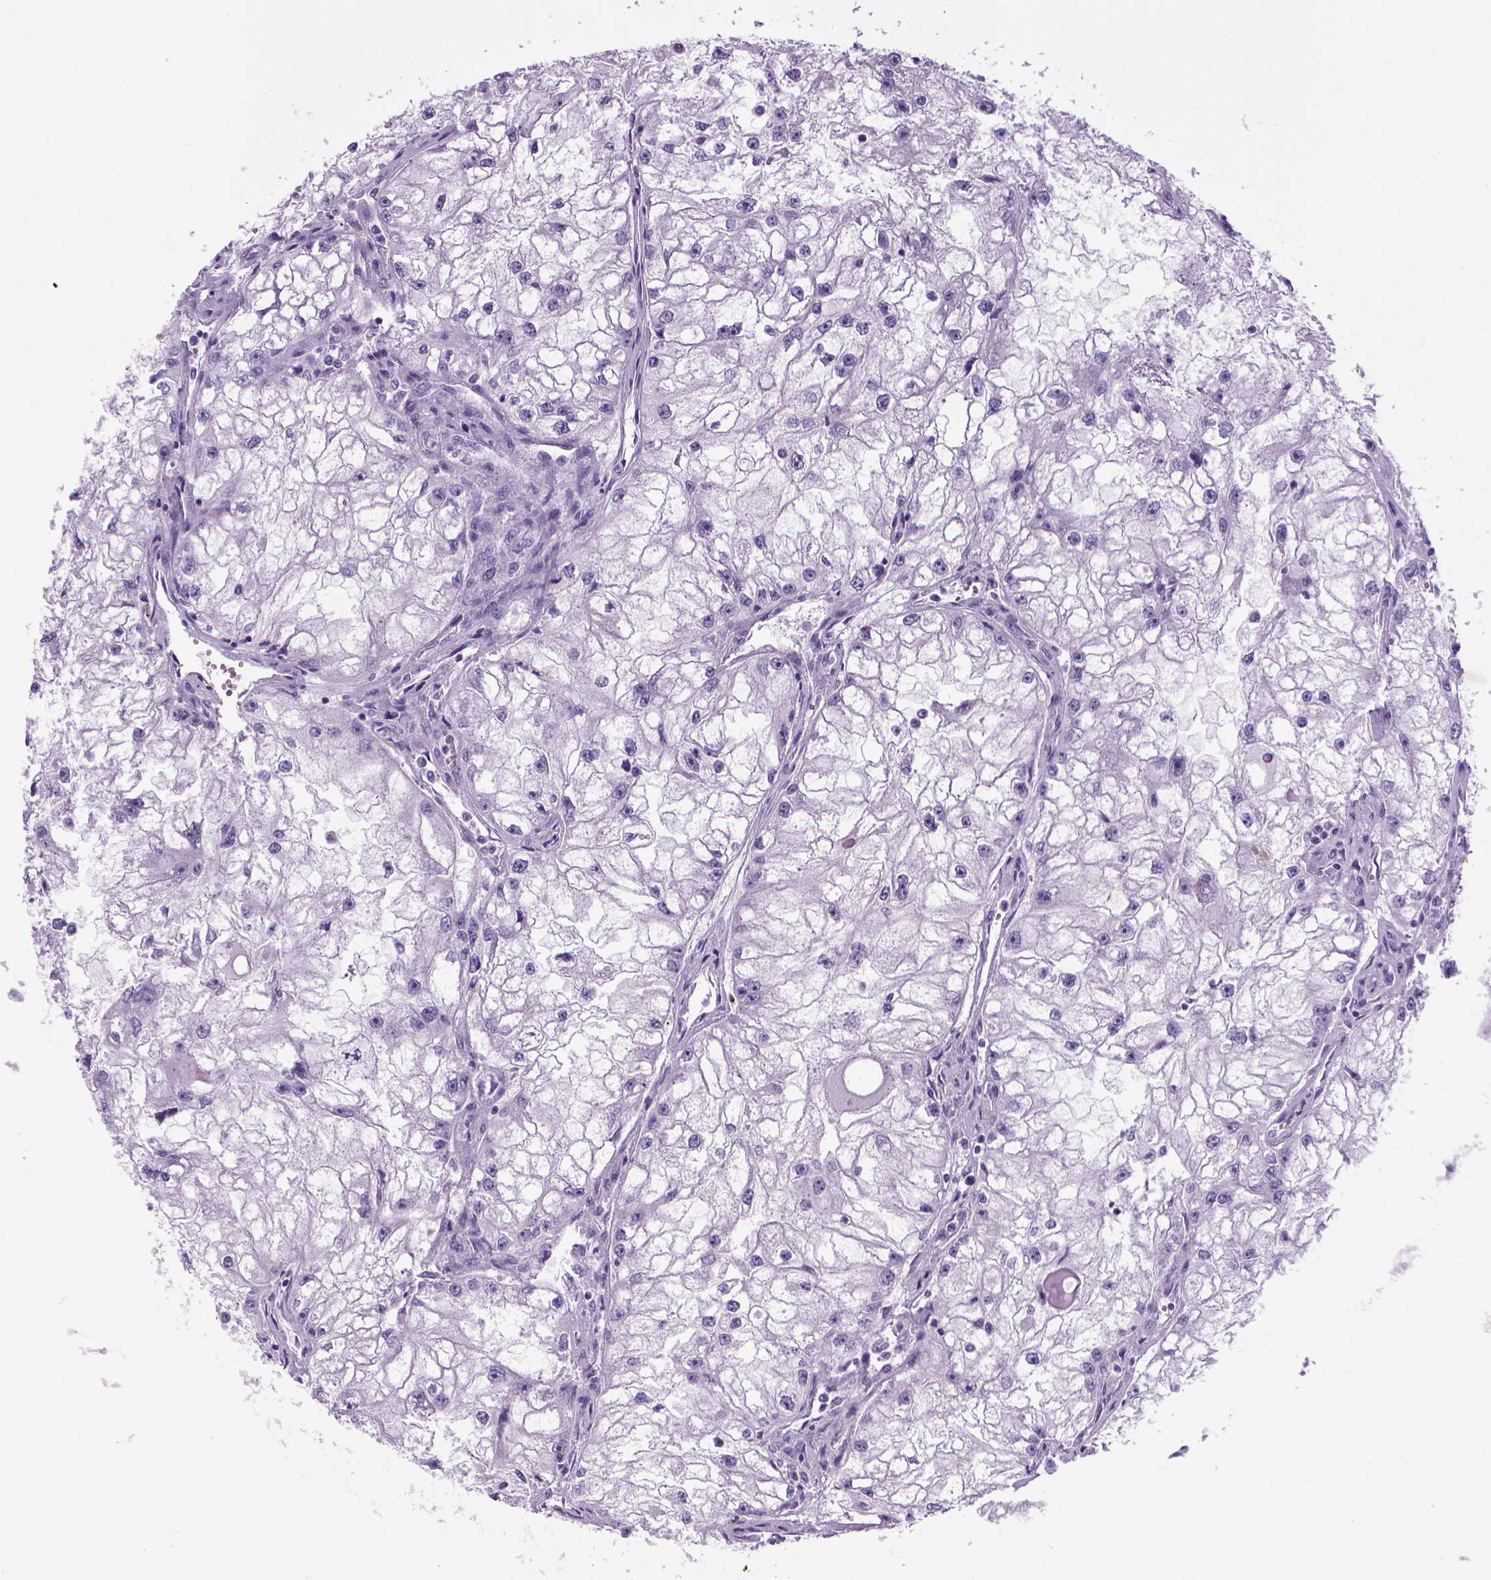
{"staining": {"intensity": "negative", "quantity": "none", "location": "none"}, "tissue": "renal cancer", "cell_type": "Tumor cells", "image_type": "cancer", "snomed": [{"axis": "morphology", "description": "Adenocarcinoma, NOS"}, {"axis": "topography", "description": "Kidney"}], "caption": "Immunohistochemistry of human renal cancer (adenocarcinoma) shows no positivity in tumor cells.", "gene": "ARHGEF33", "patient": {"sex": "male", "age": 59}}